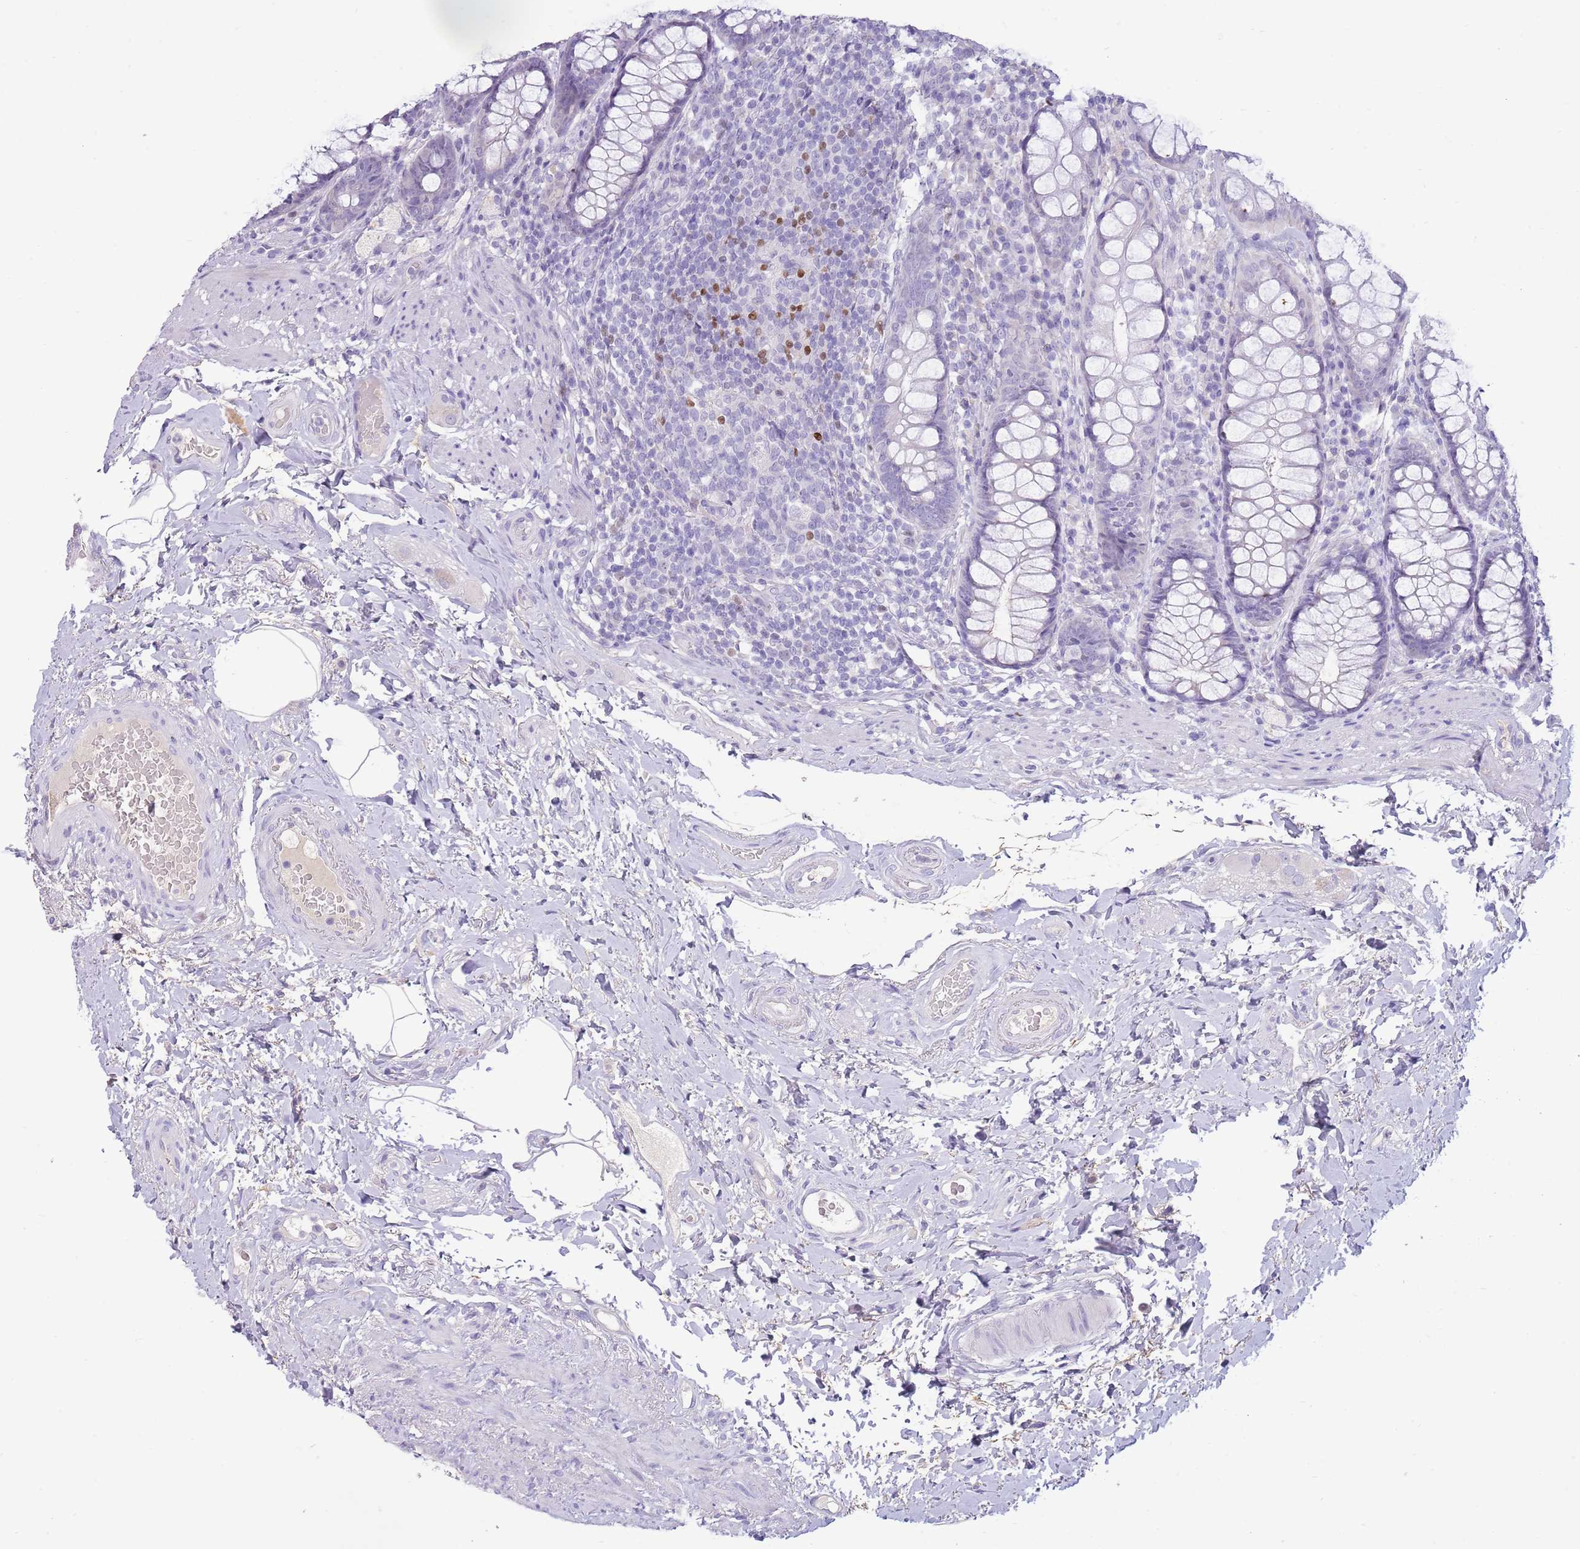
{"staining": {"intensity": "negative", "quantity": "none", "location": "none"}, "tissue": "rectum", "cell_type": "Glandular cells", "image_type": "normal", "snomed": [{"axis": "morphology", "description": "Normal tissue, NOS"}, {"axis": "topography", "description": "Rectum"}], "caption": "Immunohistochemistry (IHC) histopathology image of normal rectum: human rectum stained with DAB (3,3'-diaminobenzidine) displays no significant protein staining in glandular cells. (Stains: DAB (3,3'-diaminobenzidine) IHC with hematoxylin counter stain, Microscopy: brightfield microscopy at high magnification).", "gene": "TOX2", "patient": {"sex": "male", "age": 83}}